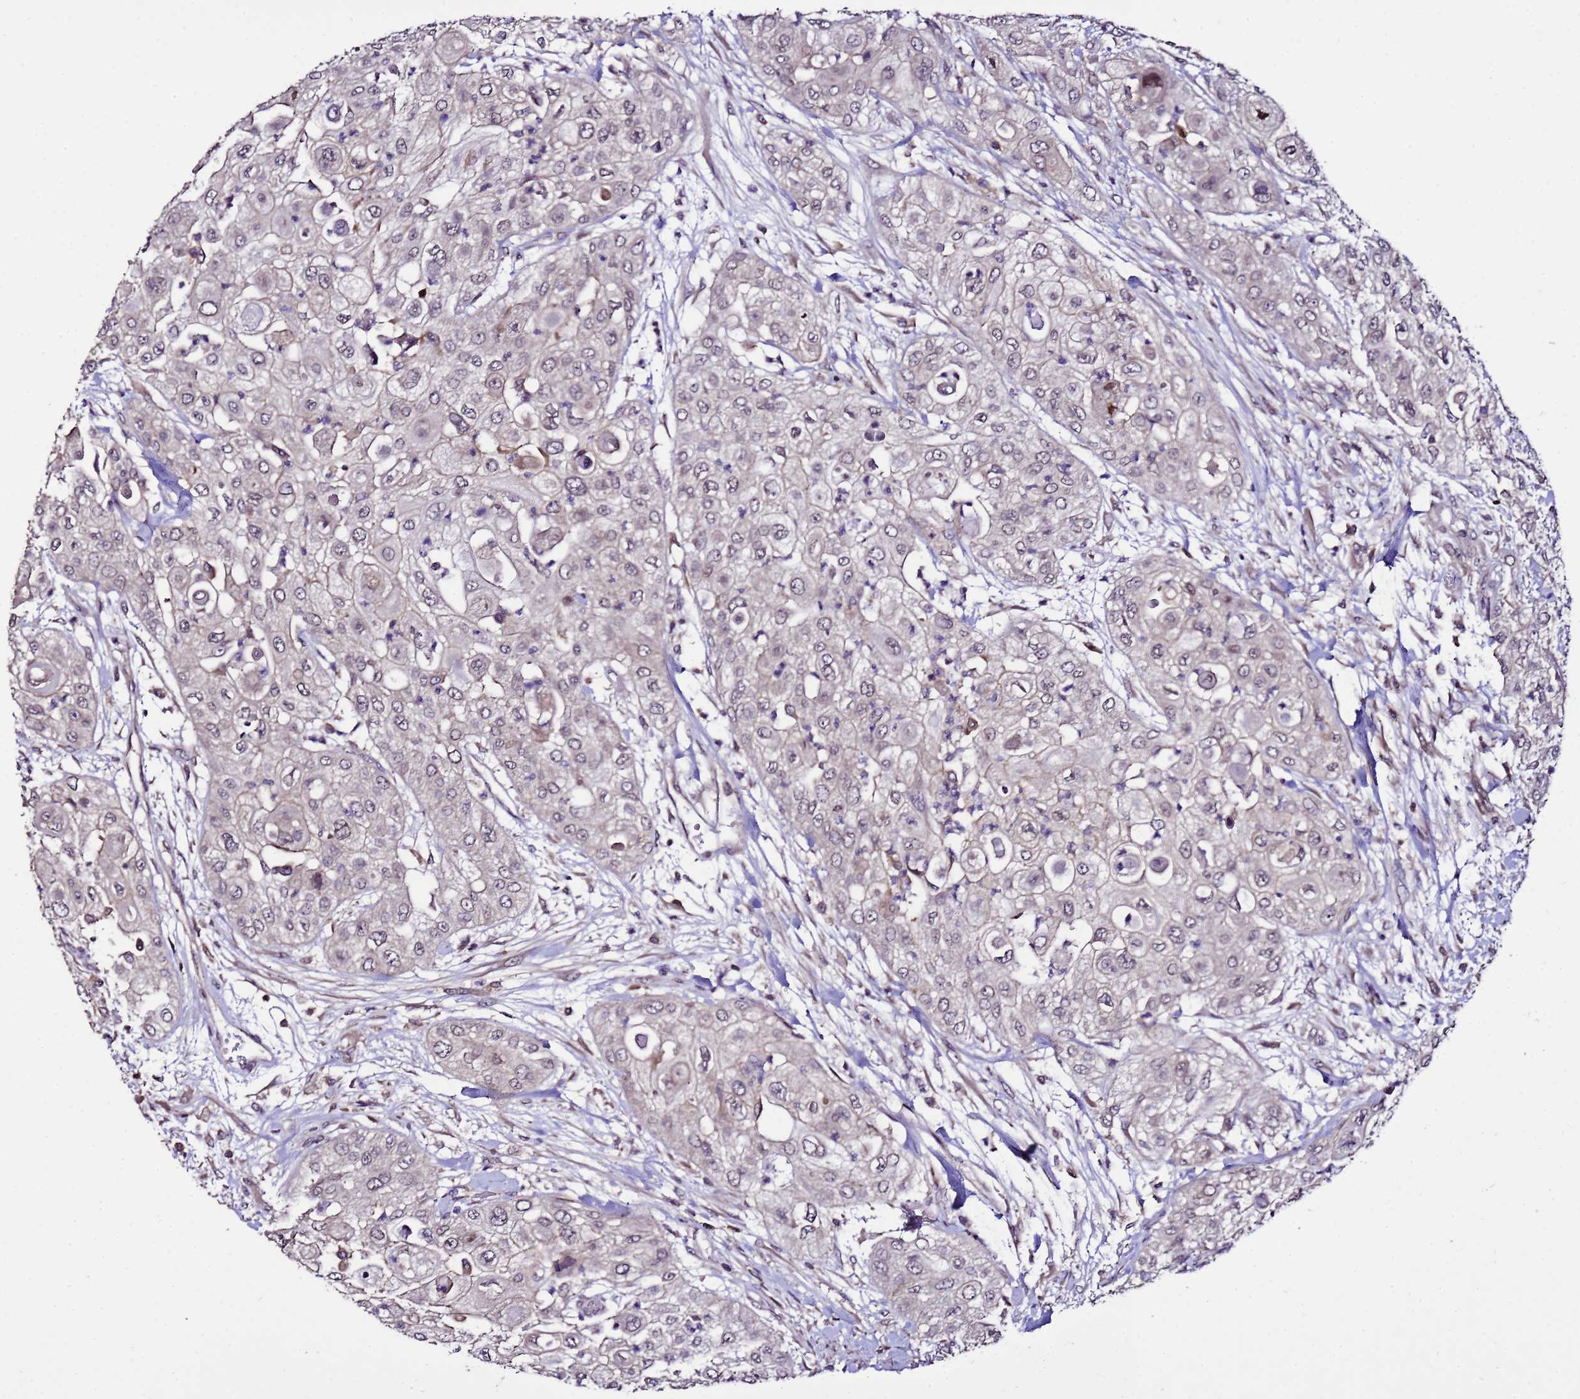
{"staining": {"intensity": "negative", "quantity": "none", "location": "none"}, "tissue": "urothelial cancer", "cell_type": "Tumor cells", "image_type": "cancer", "snomed": [{"axis": "morphology", "description": "Urothelial carcinoma, High grade"}, {"axis": "topography", "description": "Urinary bladder"}], "caption": "This is an immunohistochemistry (IHC) image of human urothelial cancer. There is no expression in tumor cells.", "gene": "ZNF329", "patient": {"sex": "female", "age": 79}}